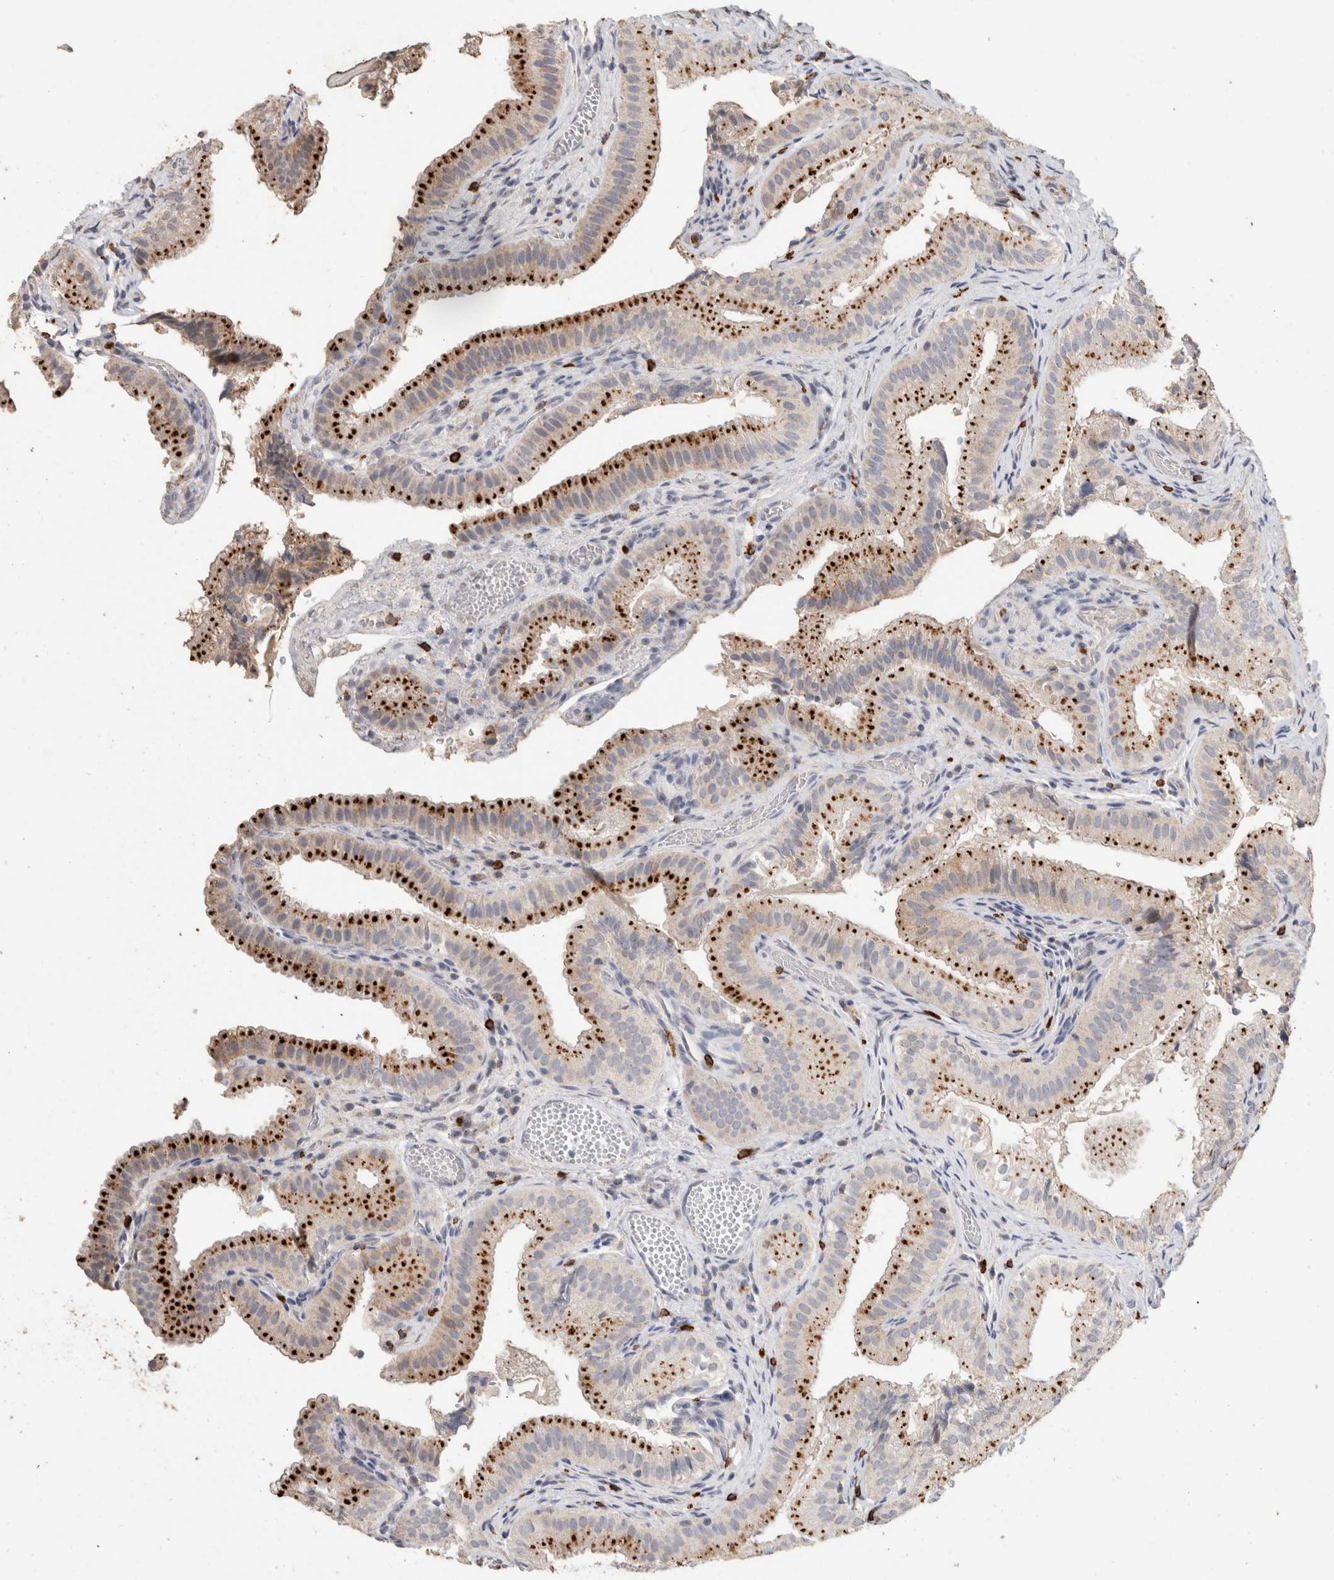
{"staining": {"intensity": "strong", "quantity": ">75%", "location": "cytoplasmic/membranous"}, "tissue": "gallbladder", "cell_type": "Glandular cells", "image_type": "normal", "snomed": [{"axis": "morphology", "description": "Normal tissue, NOS"}, {"axis": "topography", "description": "Gallbladder"}], "caption": "Approximately >75% of glandular cells in benign gallbladder demonstrate strong cytoplasmic/membranous protein expression as visualized by brown immunohistochemical staining.", "gene": "ARSA", "patient": {"sex": "female", "age": 30}}